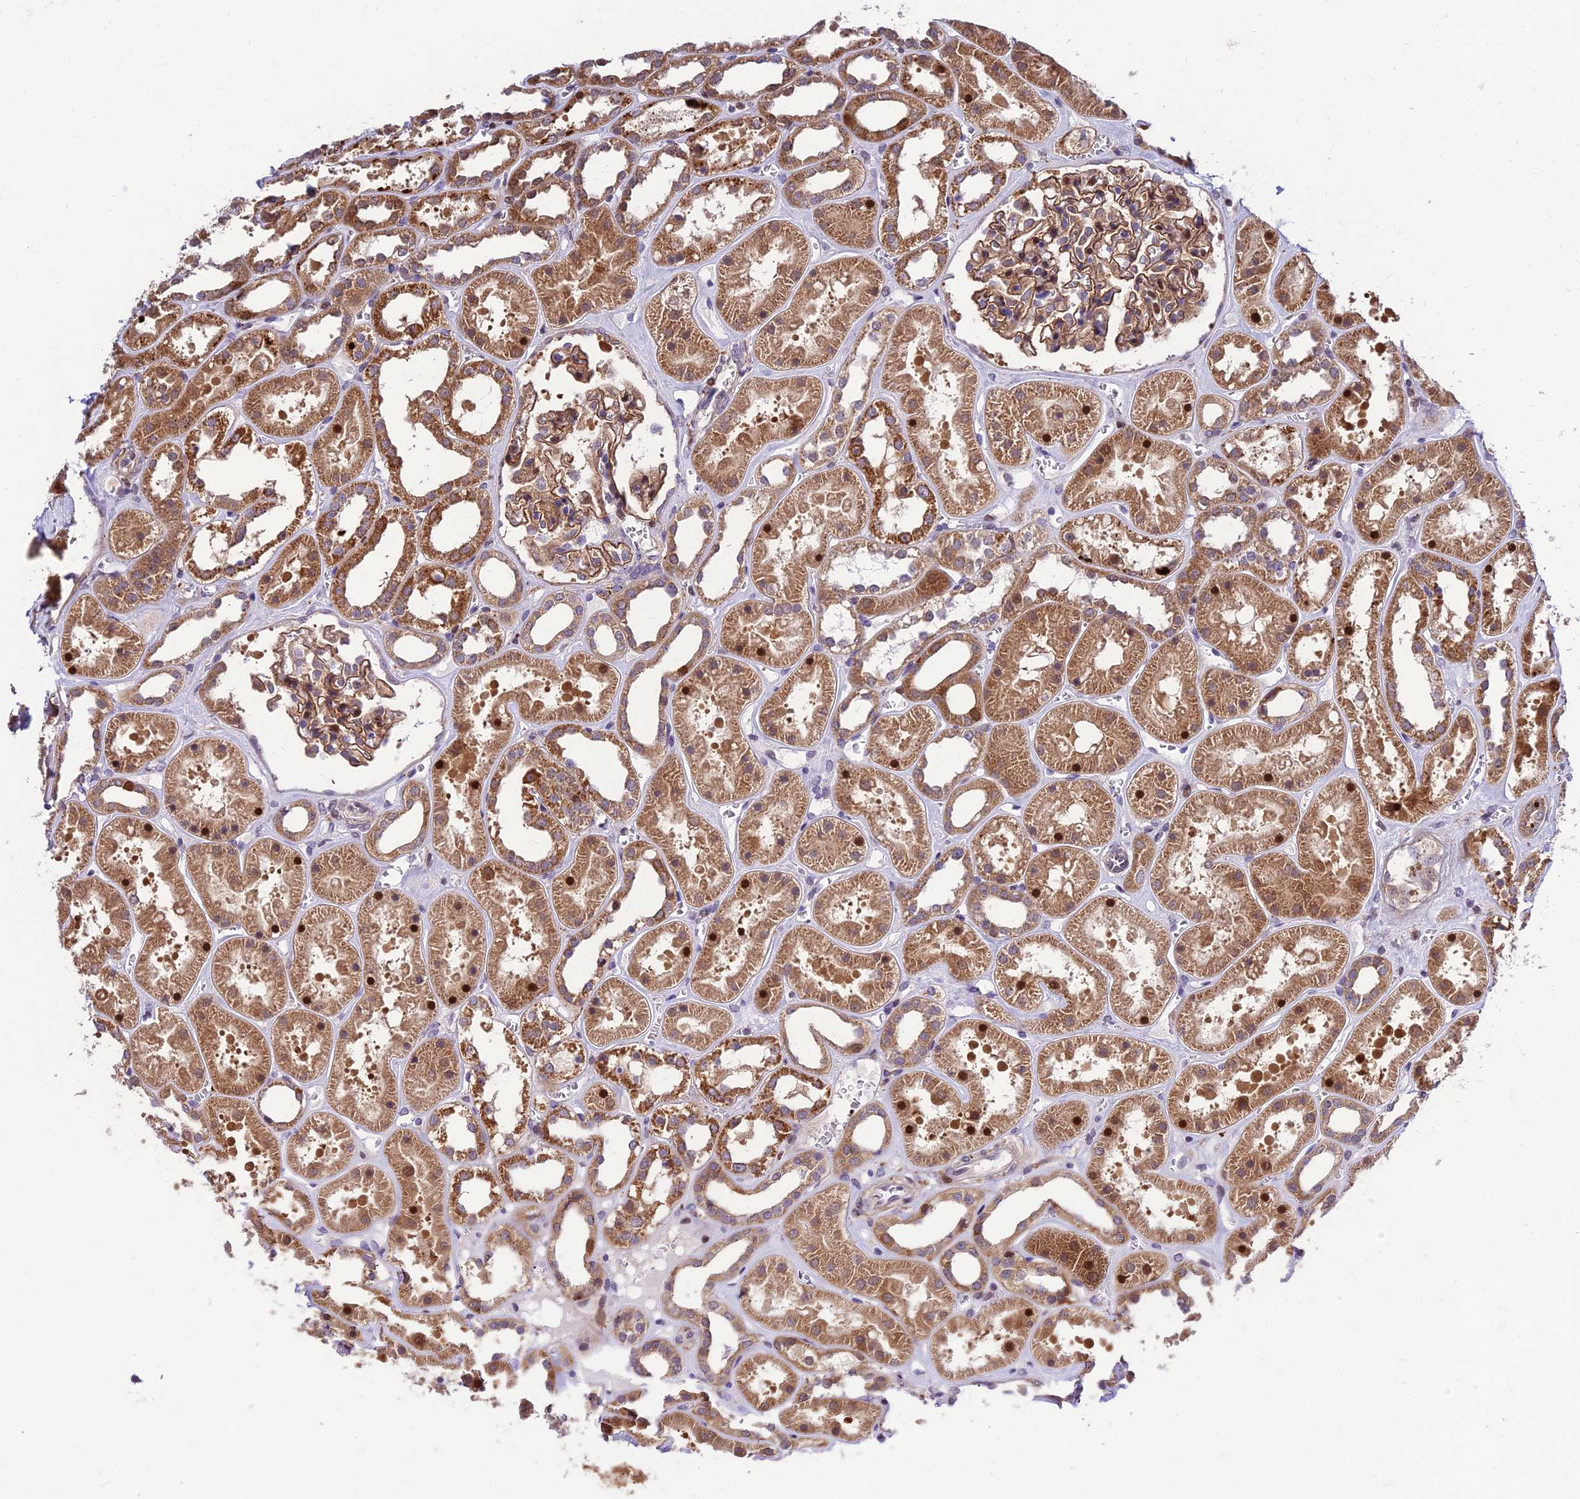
{"staining": {"intensity": "moderate", "quantity": "25%-75%", "location": "cytoplasmic/membranous,nuclear"}, "tissue": "kidney", "cell_type": "Cells in glomeruli", "image_type": "normal", "snomed": [{"axis": "morphology", "description": "Normal tissue, NOS"}, {"axis": "topography", "description": "Kidney"}], "caption": "The image displays a brown stain indicating the presence of a protein in the cytoplasmic/membranous,nuclear of cells in glomeruli in kidney.", "gene": "MKKS", "patient": {"sex": "female", "age": 41}}